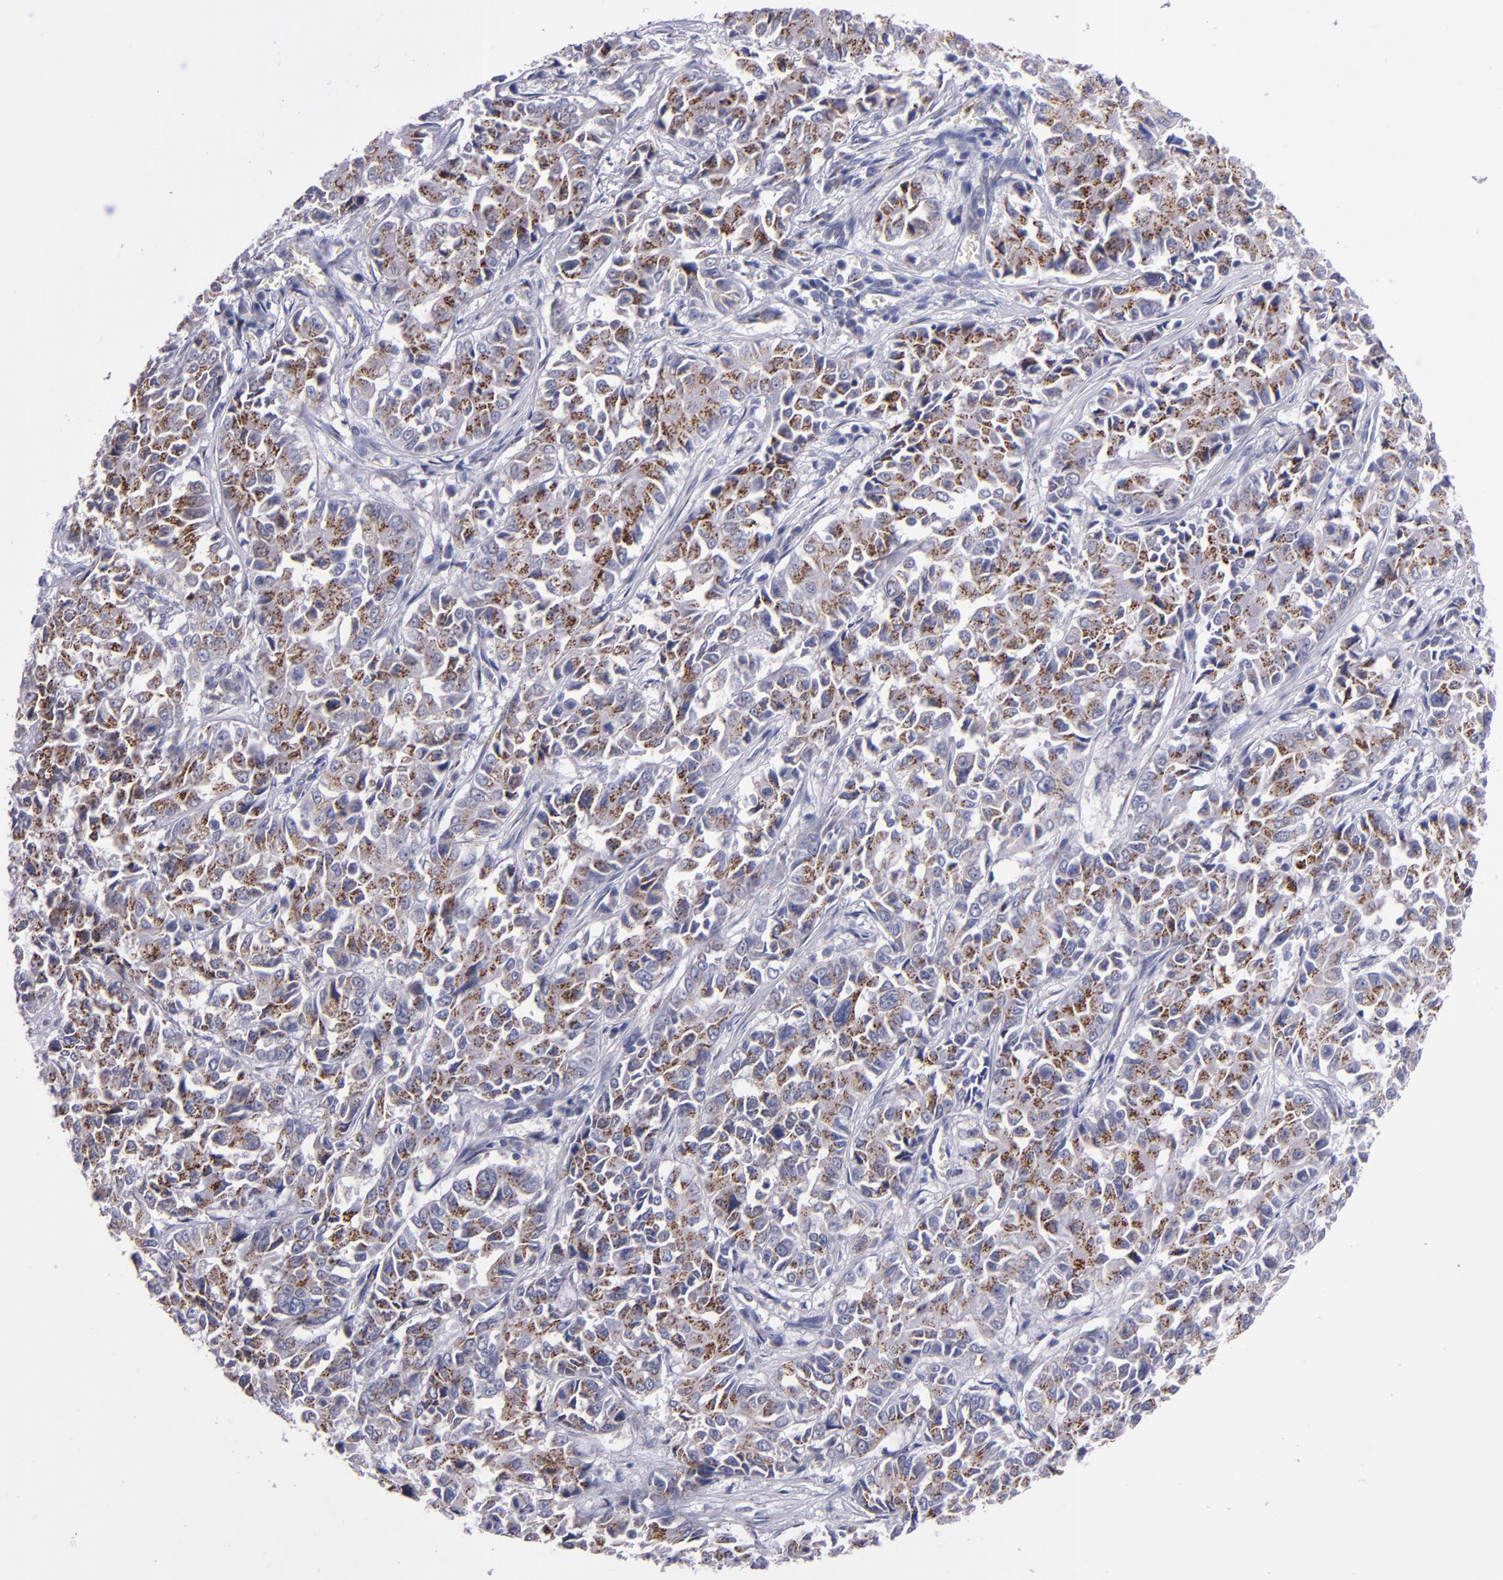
{"staining": {"intensity": "strong", "quantity": ">75%", "location": "cytoplasmic/membranous"}, "tissue": "pancreatic cancer", "cell_type": "Tumor cells", "image_type": "cancer", "snomed": [{"axis": "morphology", "description": "Adenocarcinoma, NOS"}, {"axis": "topography", "description": "Pancreas"}], "caption": "A photomicrograph of human pancreatic adenocarcinoma stained for a protein displays strong cytoplasmic/membranous brown staining in tumor cells. (IHC, brightfield microscopy, high magnification).", "gene": "RAB41", "patient": {"sex": "female", "age": 52}}